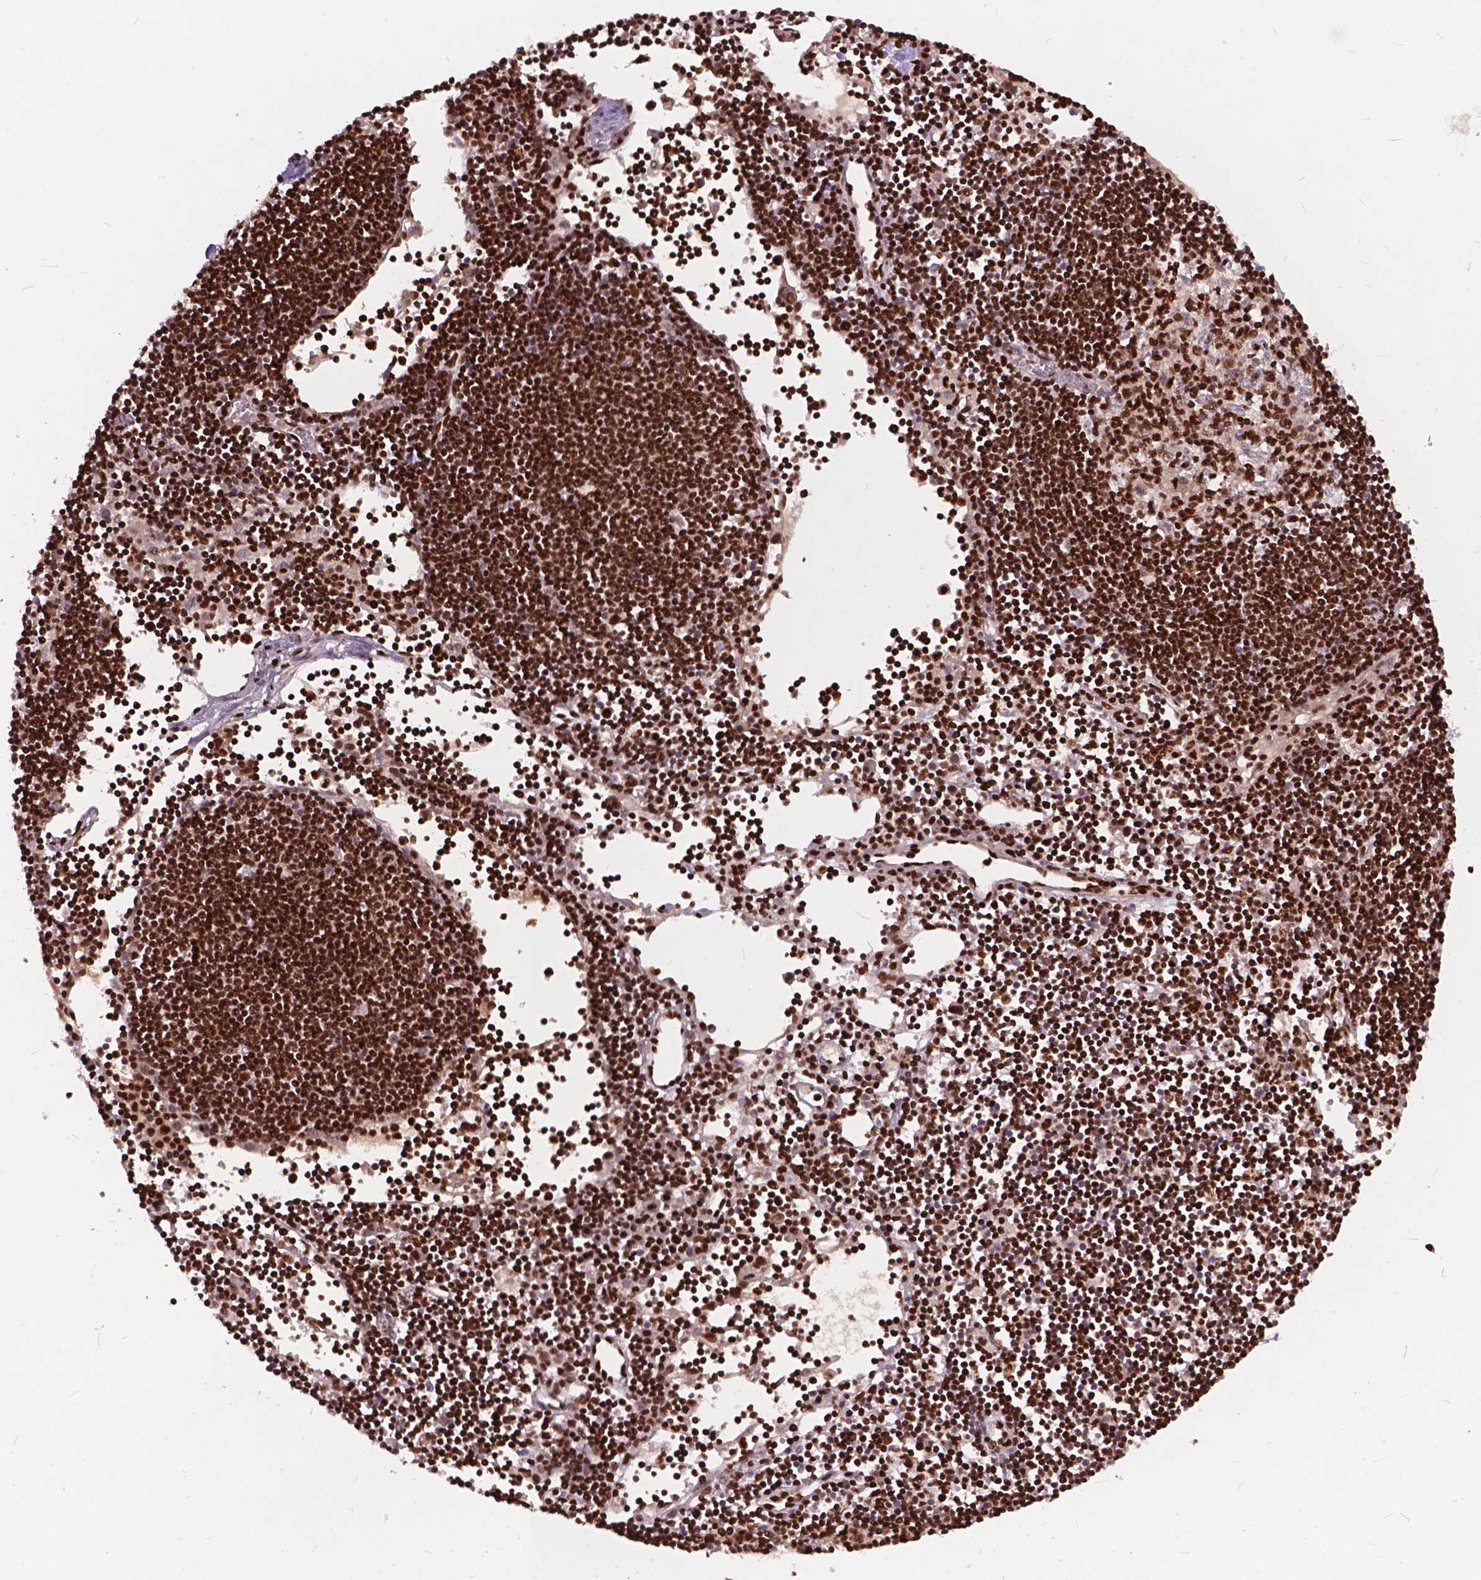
{"staining": {"intensity": "strong", "quantity": ">75%", "location": "nuclear"}, "tissue": "lymph node", "cell_type": "Germinal center cells", "image_type": "normal", "snomed": [{"axis": "morphology", "description": "Normal tissue, NOS"}, {"axis": "topography", "description": "Lymph node"}], "caption": "High-power microscopy captured an immunohistochemistry micrograph of normal lymph node, revealing strong nuclear expression in approximately >75% of germinal center cells. (Stains: DAB (3,3'-diaminobenzidine) in brown, nuclei in blue, Microscopy: brightfield microscopy at high magnification).", "gene": "ANP32A", "patient": {"sex": "female", "age": 65}}